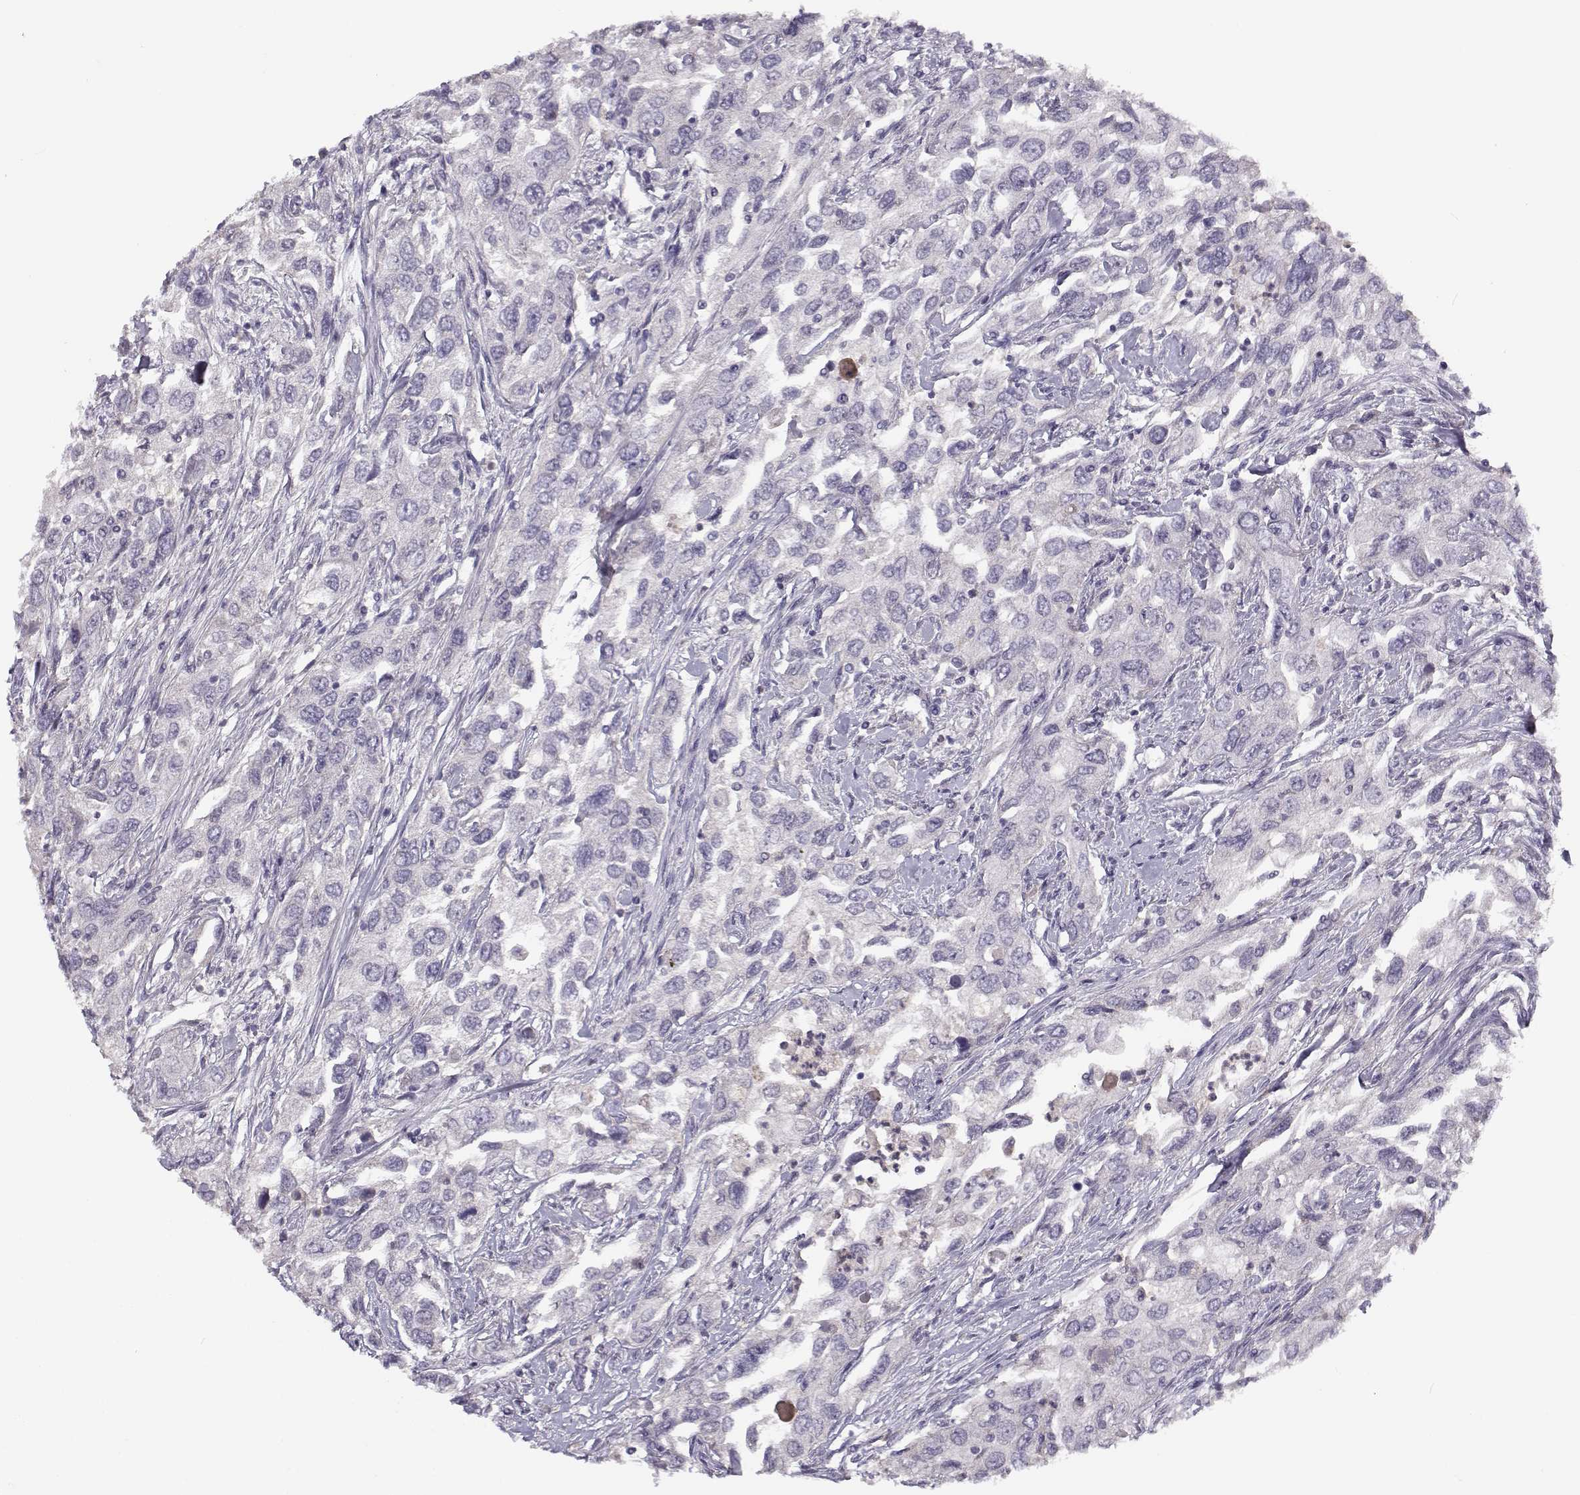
{"staining": {"intensity": "negative", "quantity": "none", "location": "none"}, "tissue": "urothelial cancer", "cell_type": "Tumor cells", "image_type": "cancer", "snomed": [{"axis": "morphology", "description": "Urothelial carcinoma, High grade"}, {"axis": "topography", "description": "Urinary bladder"}], "caption": "Immunohistochemistry (IHC) histopathology image of human urothelial cancer stained for a protein (brown), which exhibits no staining in tumor cells.", "gene": "TMEM145", "patient": {"sex": "male", "age": 76}}